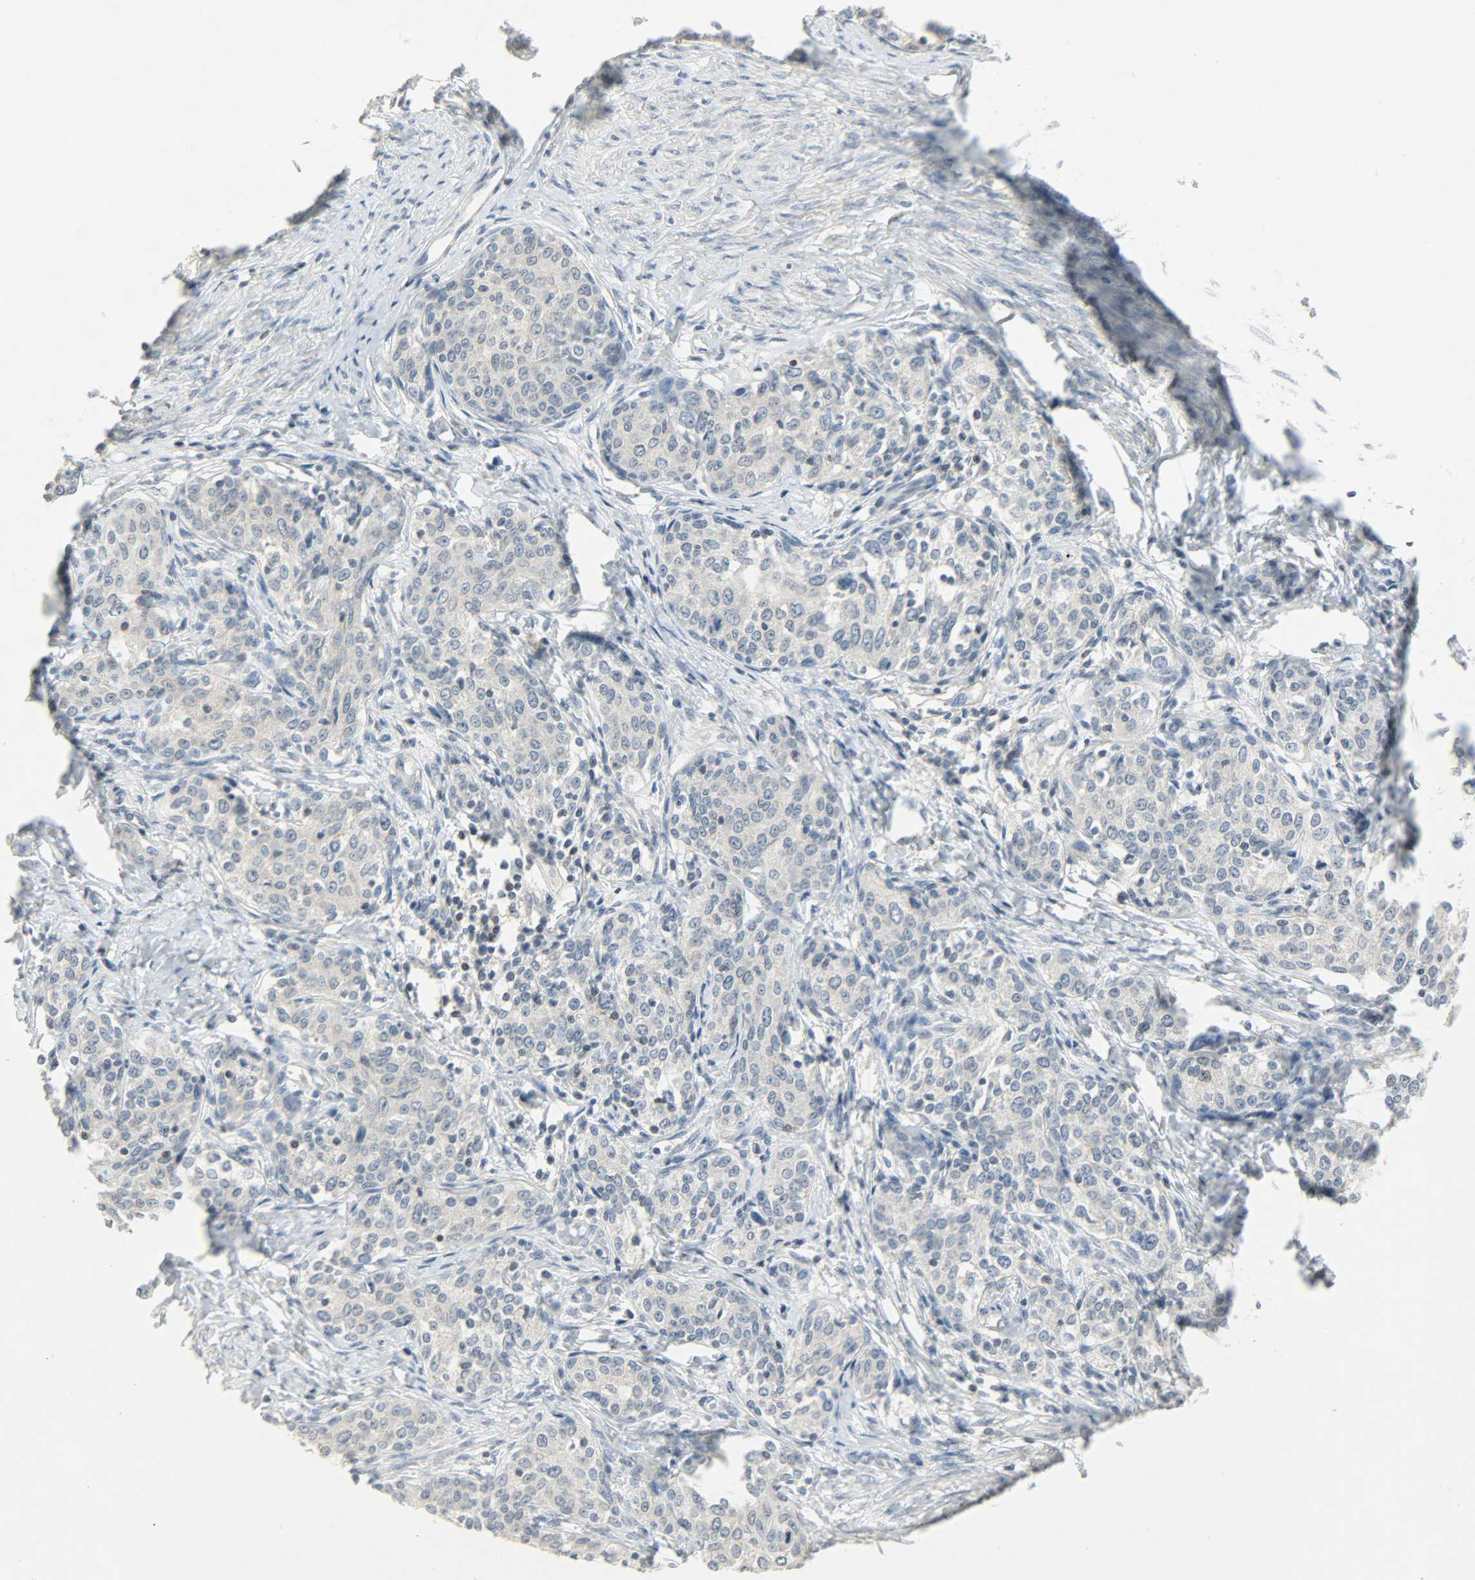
{"staining": {"intensity": "weak", "quantity": "25%-75%", "location": "cytoplasmic/membranous"}, "tissue": "cervical cancer", "cell_type": "Tumor cells", "image_type": "cancer", "snomed": [{"axis": "morphology", "description": "Squamous cell carcinoma, NOS"}, {"axis": "morphology", "description": "Adenocarcinoma, NOS"}, {"axis": "topography", "description": "Cervix"}], "caption": "Human cervical adenocarcinoma stained with a brown dye displays weak cytoplasmic/membranous positive staining in approximately 25%-75% of tumor cells.", "gene": "CAMK4", "patient": {"sex": "female", "age": 52}}